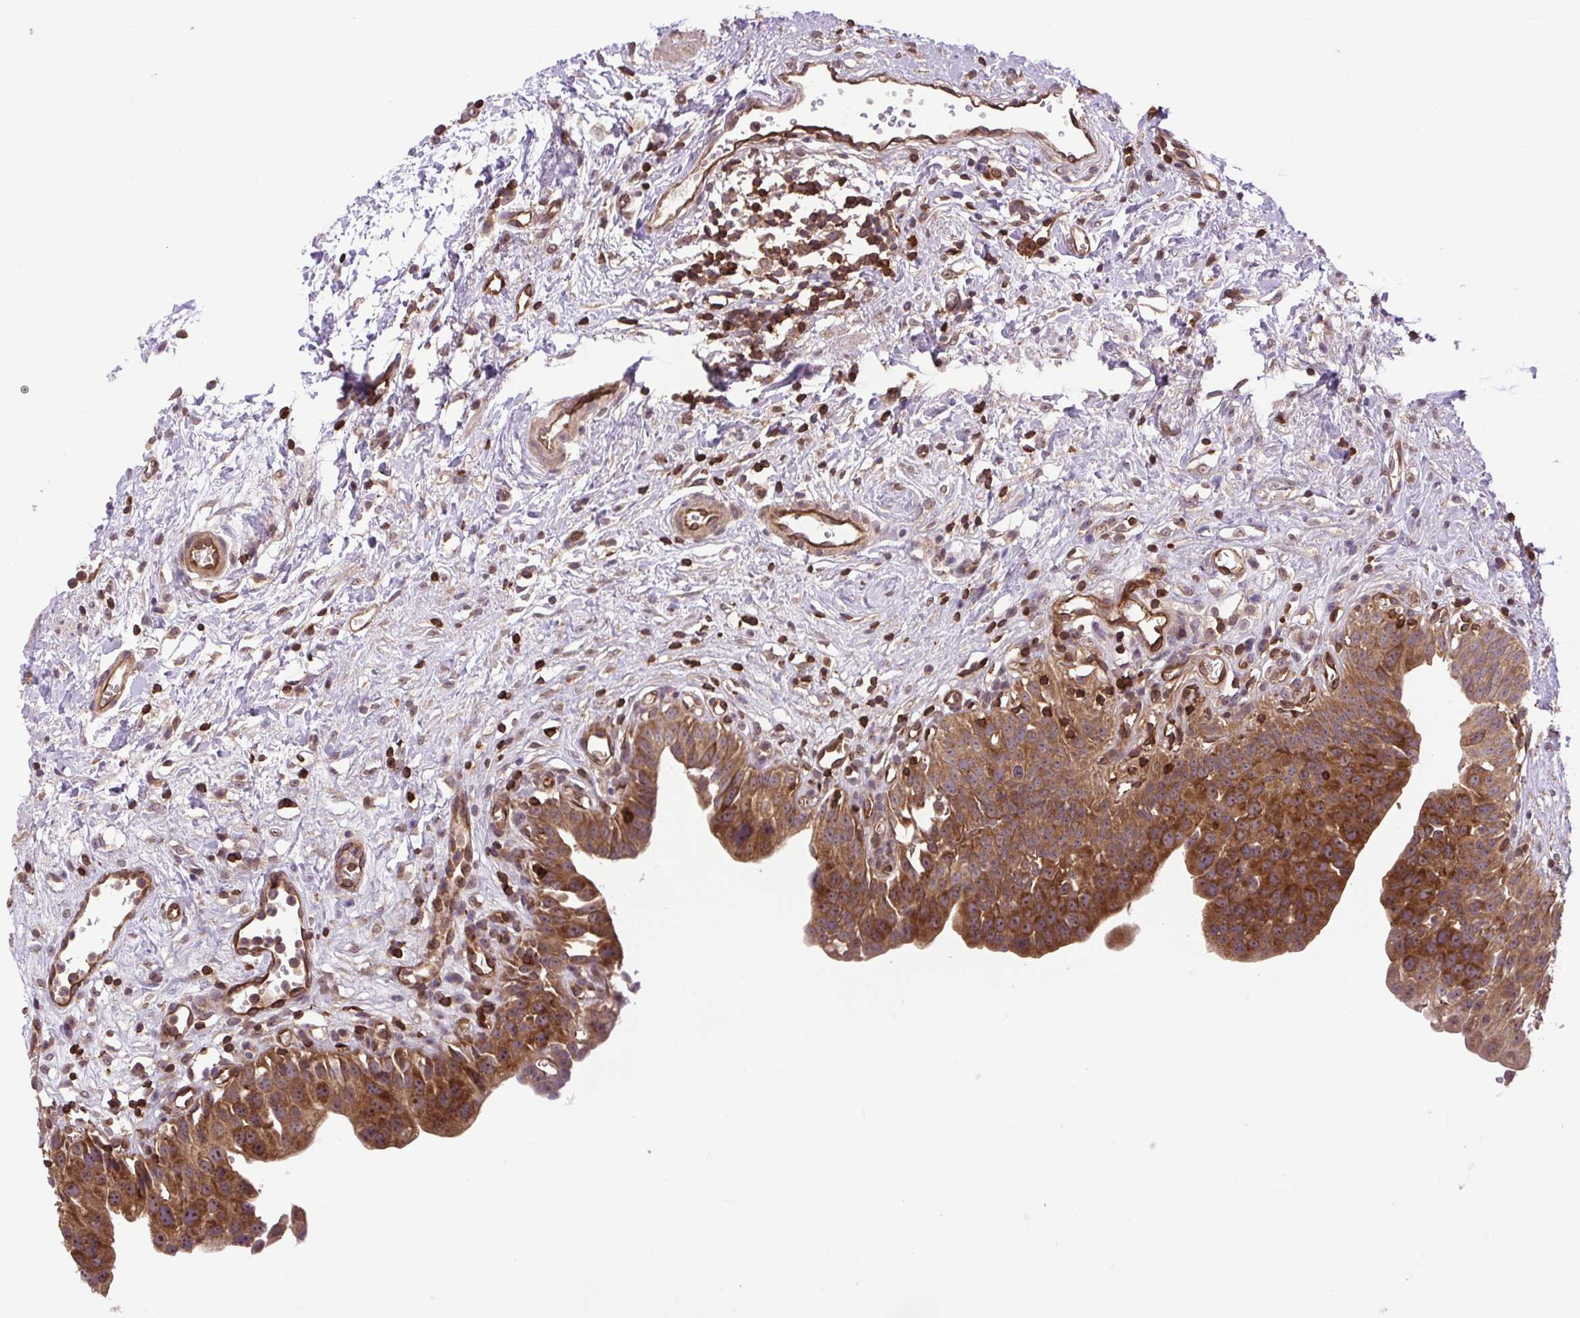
{"staining": {"intensity": "strong", "quantity": ">75%", "location": "cytoplasmic/membranous"}, "tissue": "urinary bladder", "cell_type": "Urothelial cells", "image_type": "normal", "snomed": [{"axis": "morphology", "description": "Normal tissue, NOS"}, {"axis": "topography", "description": "Urinary bladder"}], "caption": "Immunohistochemistry (IHC) (DAB) staining of unremarkable human urinary bladder demonstrates strong cytoplasmic/membranous protein staining in approximately >75% of urothelial cells.", "gene": "PLCG1", "patient": {"sex": "male", "age": 51}}